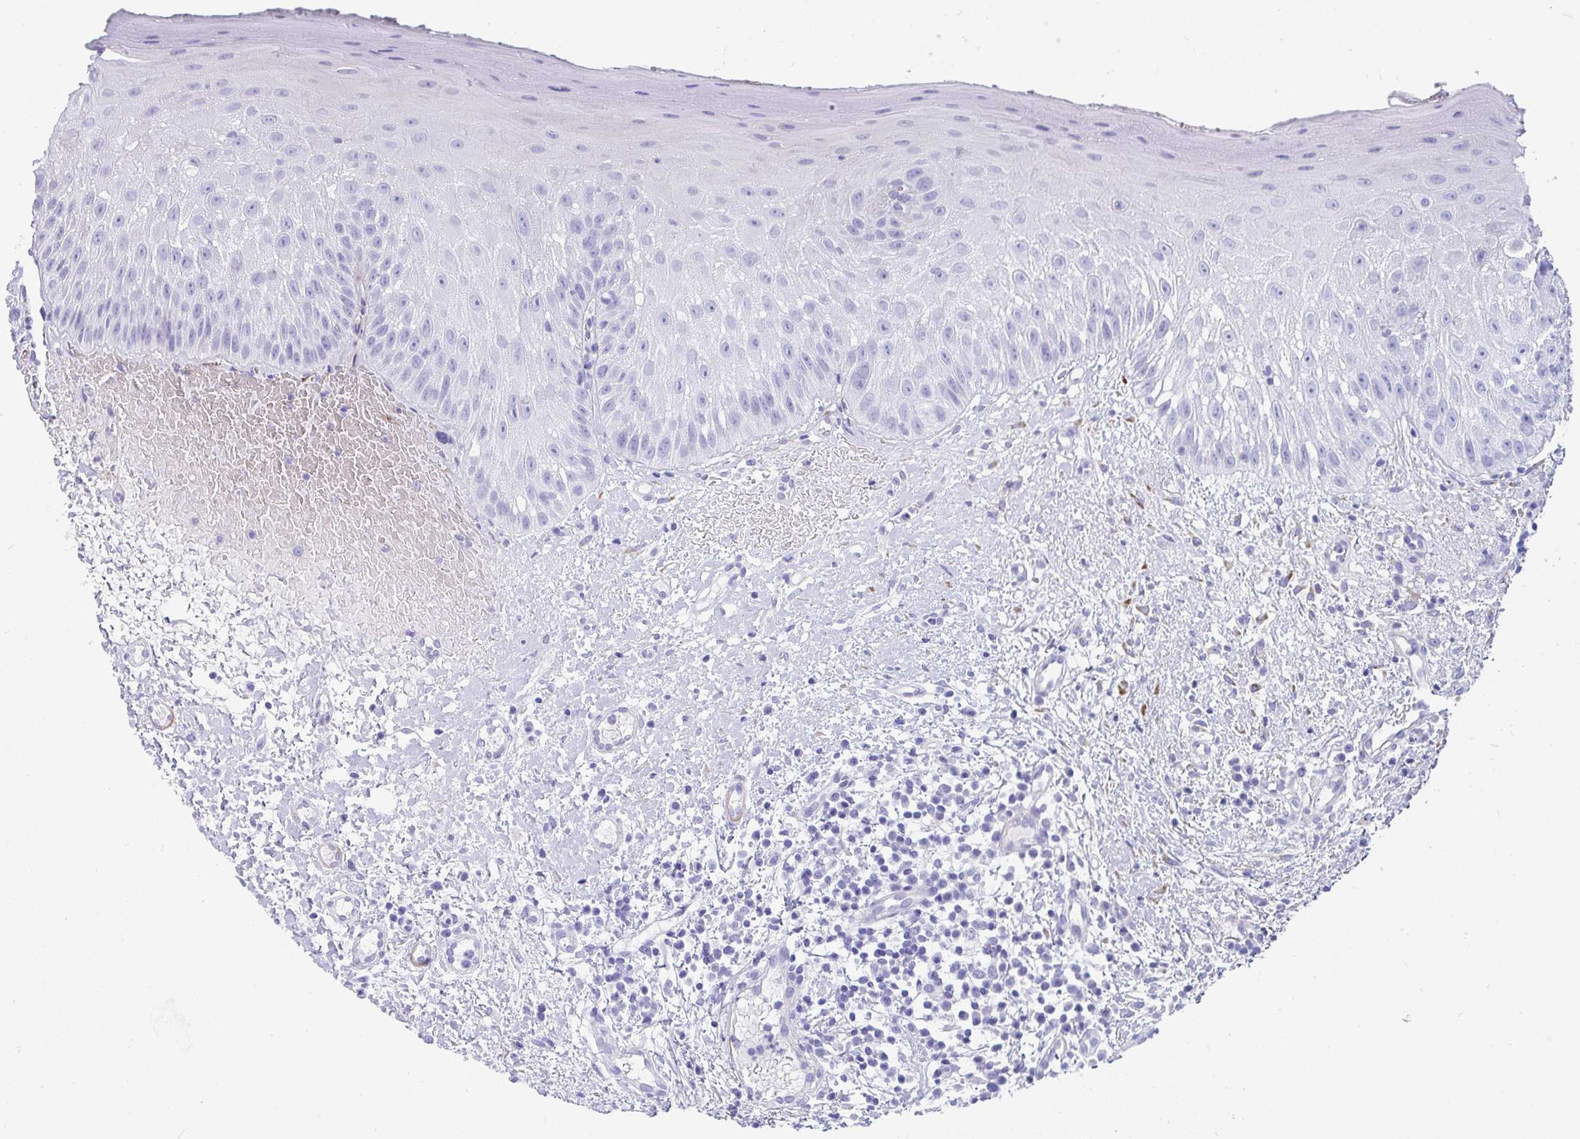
{"staining": {"intensity": "negative", "quantity": "none", "location": "none"}, "tissue": "oral mucosa", "cell_type": "Squamous epithelial cells", "image_type": "normal", "snomed": [{"axis": "morphology", "description": "Normal tissue, NOS"}, {"axis": "topography", "description": "Oral tissue"}, {"axis": "topography", "description": "Tounge, NOS"}], "caption": "A high-resolution image shows immunohistochemistry staining of unremarkable oral mucosa, which demonstrates no significant positivity in squamous epithelial cells.", "gene": "GRXCR2", "patient": {"sex": "male", "age": 83}}